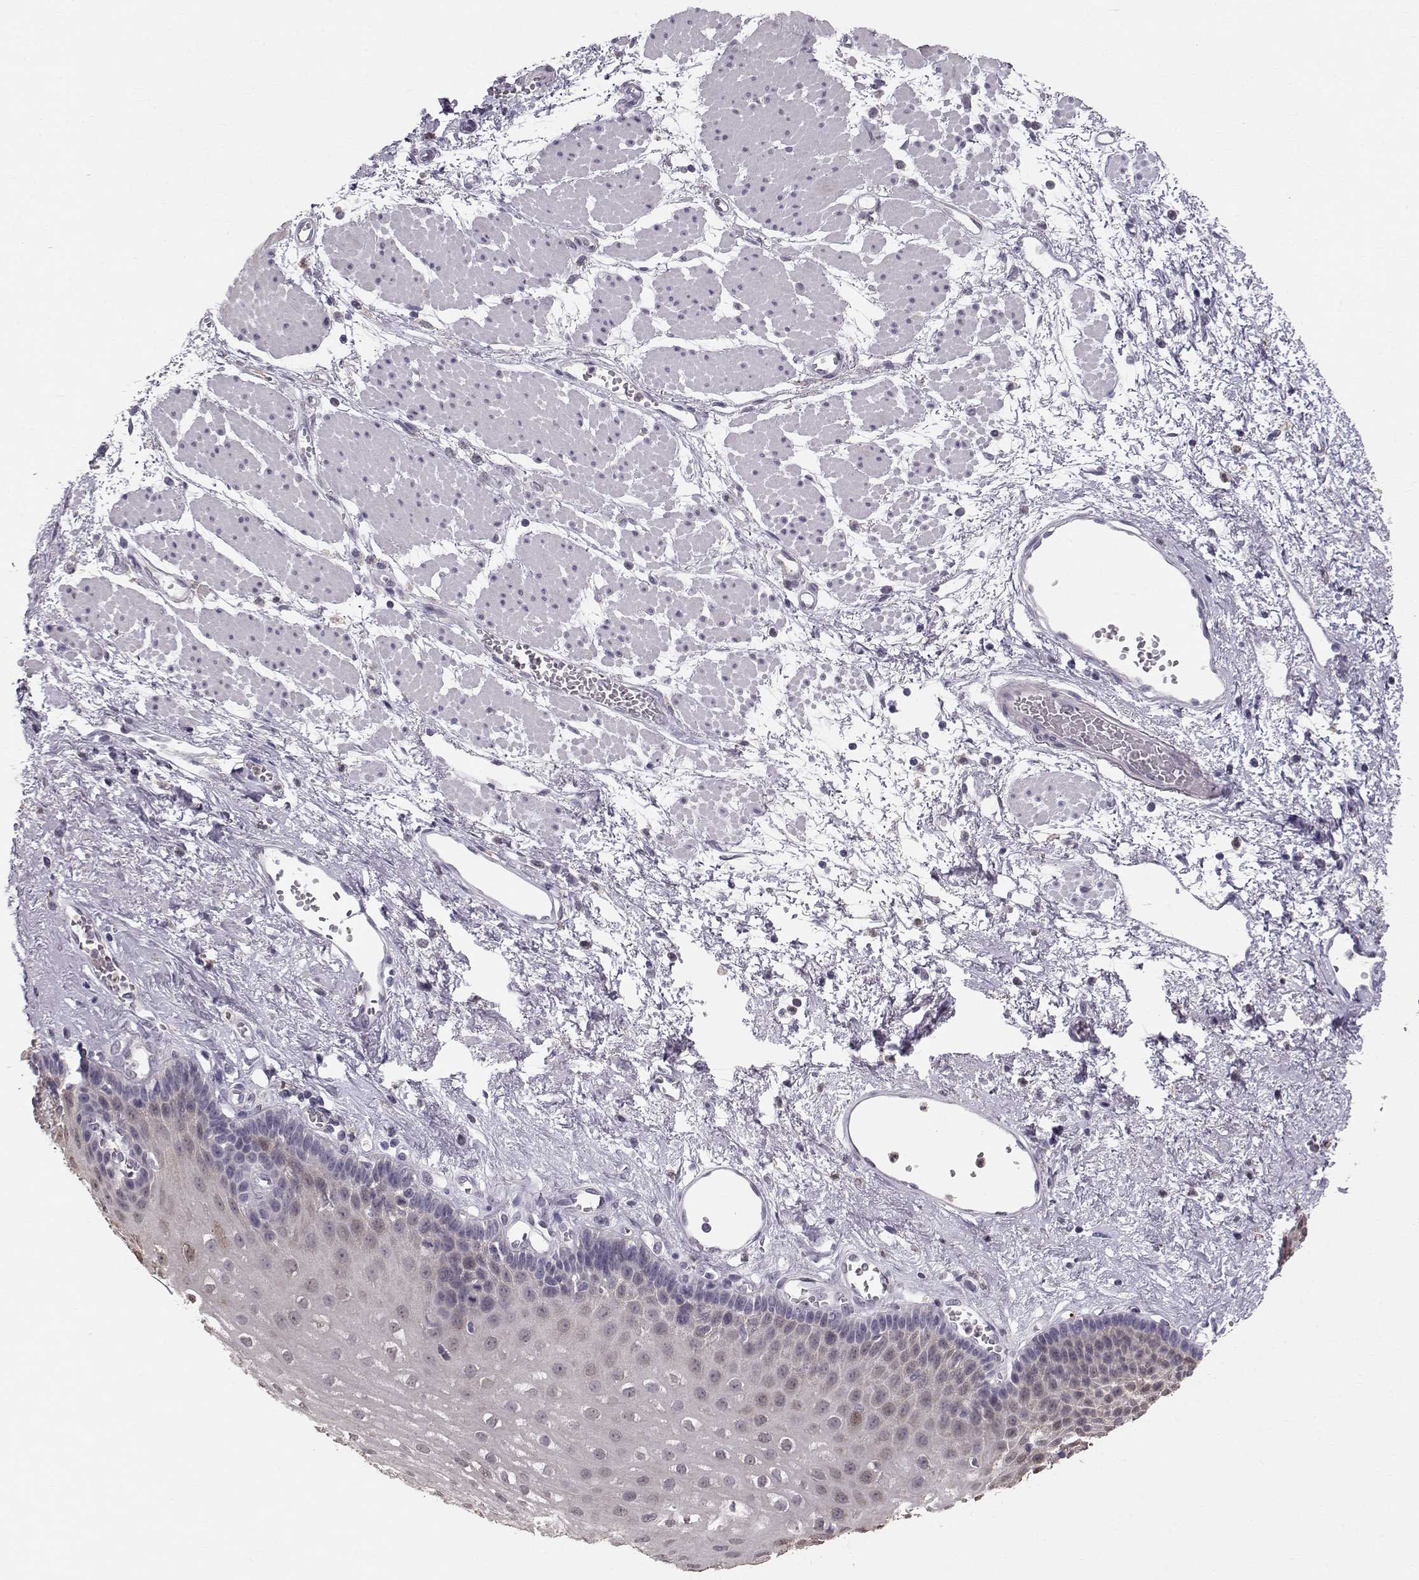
{"staining": {"intensity": "negative", "quantity": "none", "location": "none"}, "tissue": "esophagus", "cell_type": "Squamous epithelial cells", "image_type": "normal", "snomed": [{"axis": "morphology", "description": "Normal tissue, NOS"}, {"axis": "topography", "description": "Esophagus"}], "caption": "A photomicrograph of esophagus stained for a protein demonstrates no brown staining in squamous epithelial cells.", "gene": "POU1F1", "patient": {"sex": "female", "age": 62}}